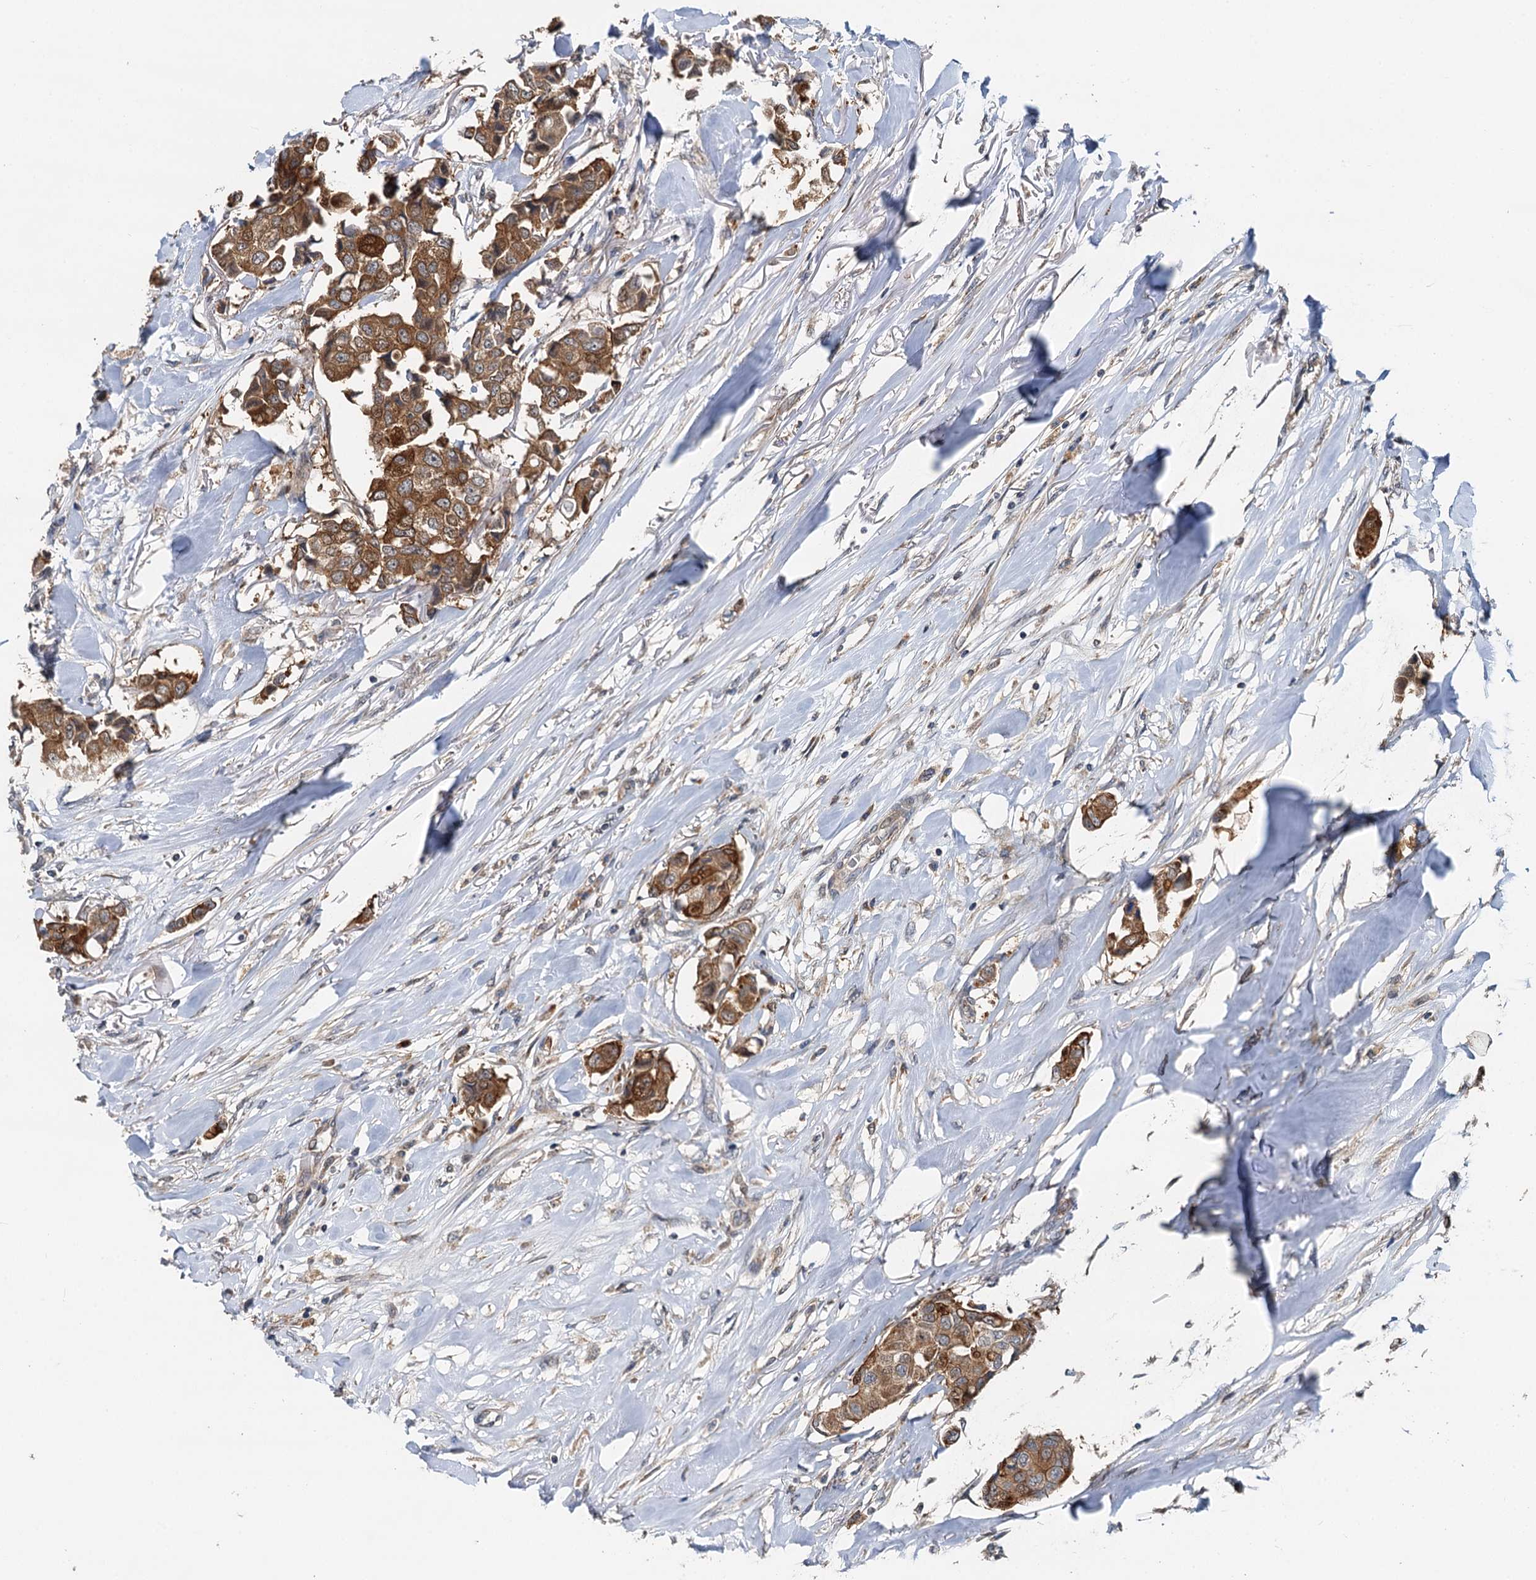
{"staining": {"intensity": "moderate", "quantity": ">75%", "location": "cytoplasmic/membranous"}, "tissue": "breast cancer", "cell_type": "Tumor cells", "image_type": "cancer", "snomed": [{"axis": "morphology", "description": "Duct carcinoma"}, {"axis": "topography", "description": "Breast"}], "caption": "A medium amount of moderate cytoplasmic/membranous staining is seen in approximately >75% of tumor cells in breast intraductal carcinoma tissue.", "gene": "LRRK2", "patient": {"sex": "female", "age": 80}}